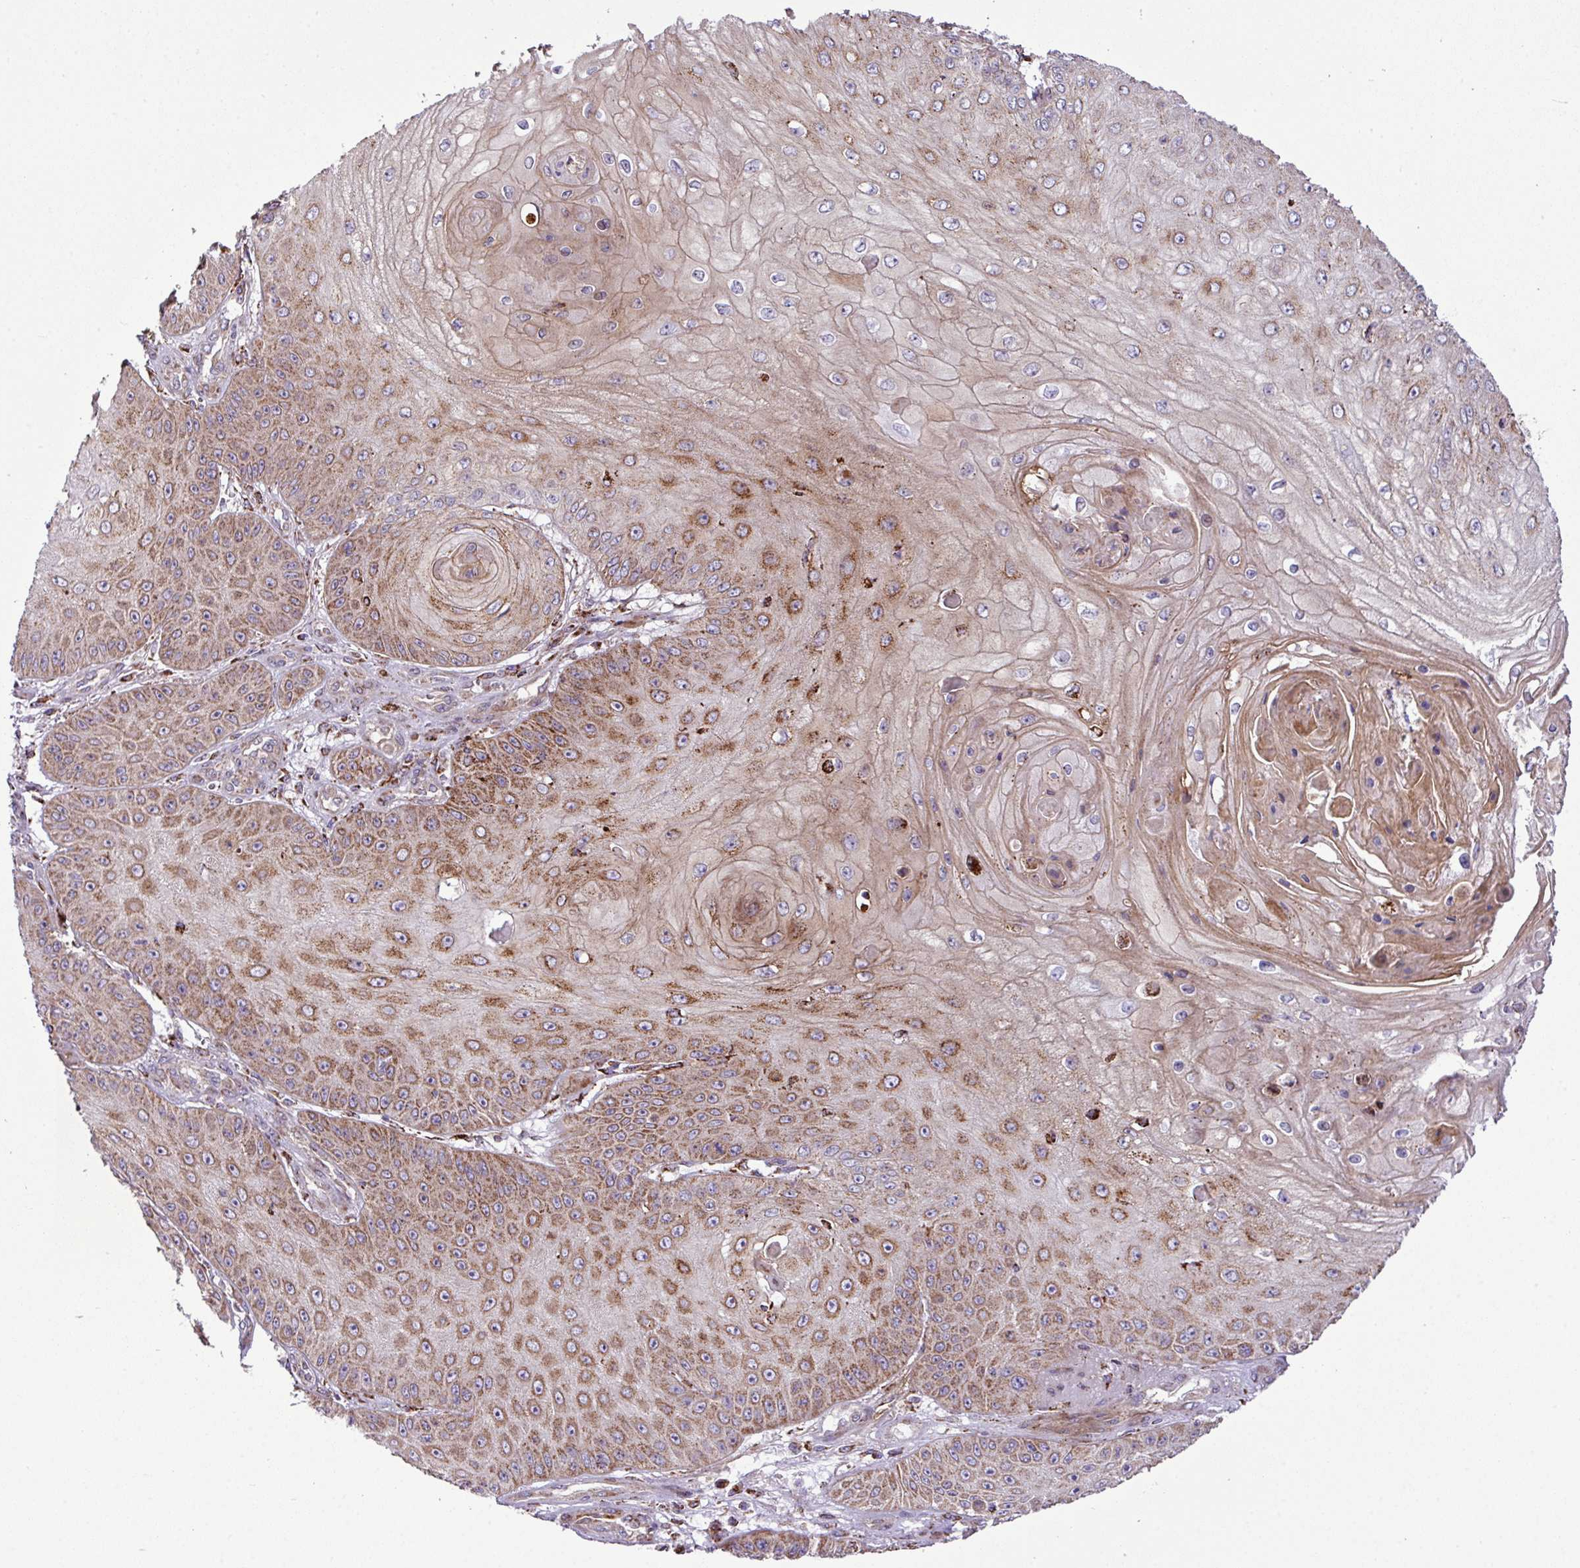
{"staining": {"intensity": "moderate", "quantity": ">75%", "location": "cytoplasmic/membranous"}, "tissue": "skin cancer", "cell_type": "Tumor cells", "image_type": "cancer", "snomed": [{"axis": "morphology", "description": "Squamous cell carcinoma, NOS"}, {"axis": "topography", "description": "Skin"}], "caption": "Skin cancer tissue displays moderate cytoplasmic/membranous positivity in about >75% of tumor cells, visualized by immunohistochemistry. The staining was performed using DAB (3,3'-diaminobenzidine) to visualize the protein expression in brown, while the nuclei were stained in blue with hematoxylin (Magnification: 20x).", "gene": "ZNF569", "patient": {"sex": "male", "age": 70}}